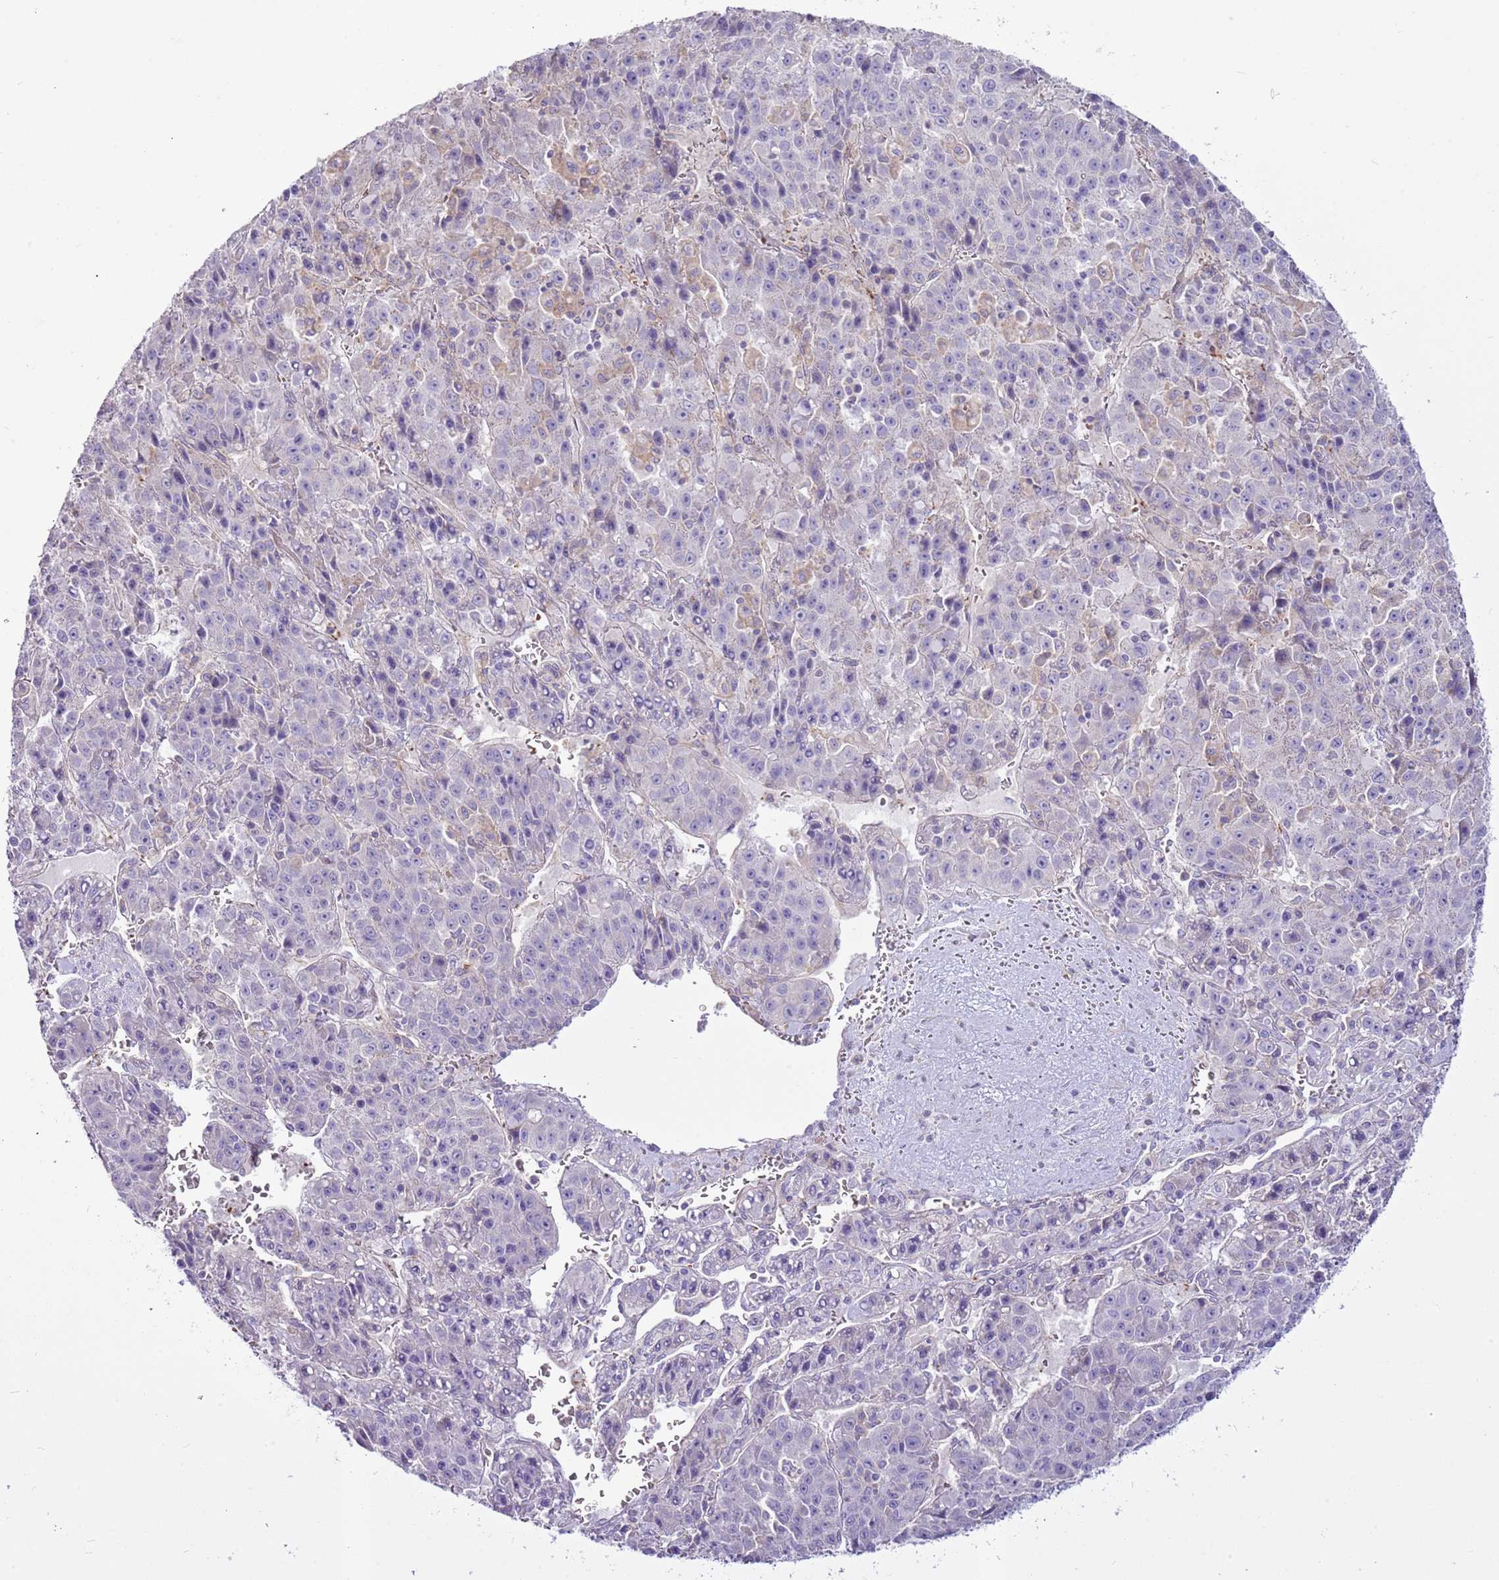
{"staining": {"intensity": "negative", "quantity": "none", "location": "none"}, "tissue": "liver cancer", "cell_type": "Tumor cells", "image_type": "cancer", "snomed": [{"axis": "morphology", "description": "Carcinoma, Hepatocellular, NOS"}, {"axis": "topography", "description": "Liver"}], "caption": "Immunohistochemistry (IHC) micrograph of liver cancer stained for a protein (brown), which shows no positivity in tumor cells.", "gene": "CHAC2", "patient": {"sex": "female", "age": 53}}